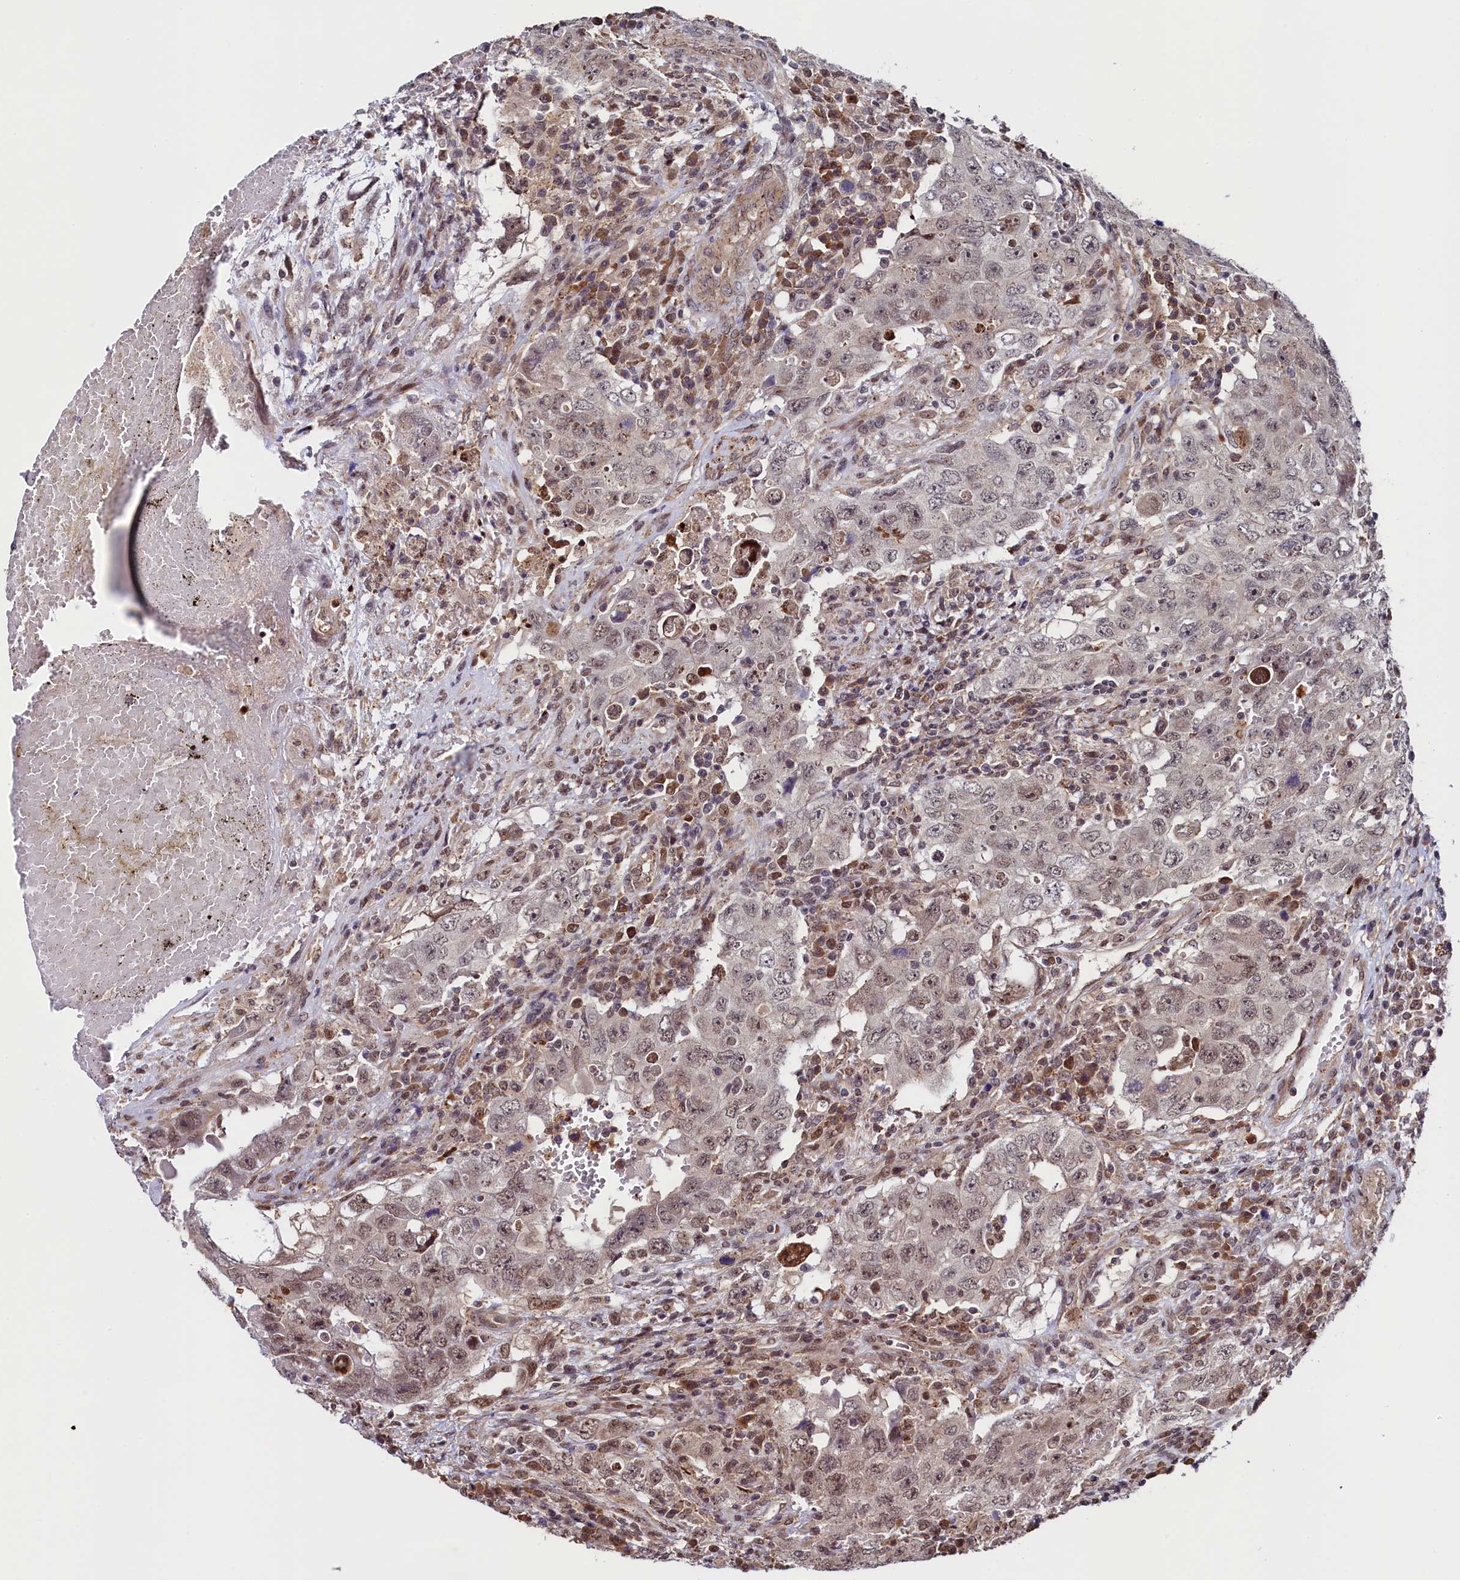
{"staining": {"intensity": "weak", "quantity": ">75%", "location": "nuclear"}, "tissue": "testis cancer", "cell_type": "Tumor cells", "image_type": "cancer", "snomed": [{"axis": "morphology", "description": "Carcinoma, Embryonal, NOS"}, {"axis": "topography", "description": "Testis"}], "caption": "A brown stain shows weak nuclear staining of a protein in human embryonal carcinoma (testis) tumor cells.", "gene": "LEO1", "patient": {"sex": "male", "age": 26}}